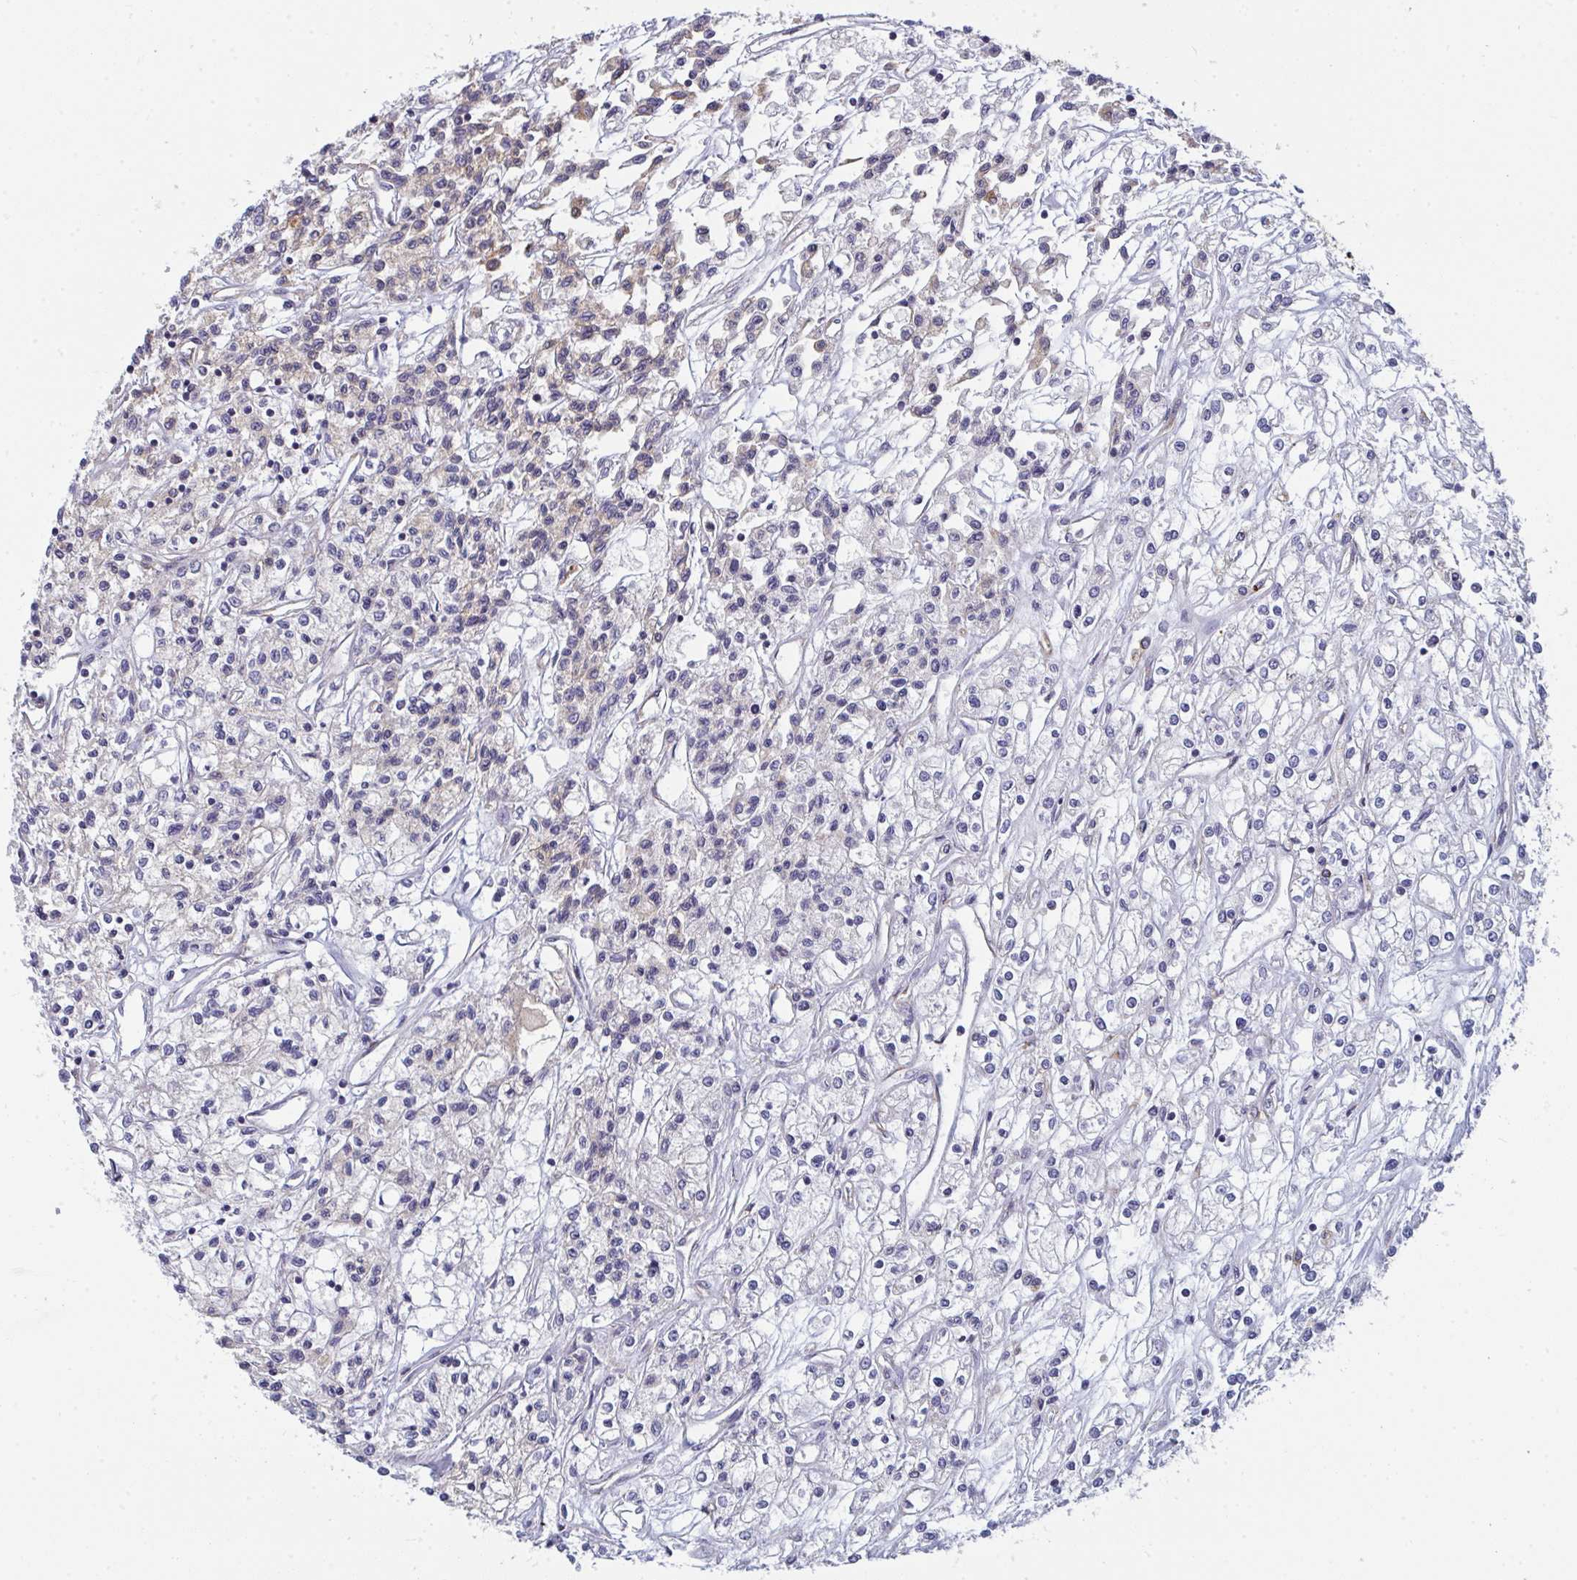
{"staining": {"intensity": "negative", "quantity": "none", "location": "none"}, "tissue": "renal cancer", "cell_type": "Tumor cells", "image_type": "cancer", "snomed": [{"axis": "morphology", "description": "Adenocarcinoma, NOS"}, {"axis": "topography", "description": "Kidney"}], "caption": "A high-resolution photomicrograph shows immunohistochemistry staining of adenocarcinoma (renal), which demonstrates no significant expression in tumor cells.", "gene": "DYNC1I2", "patient": {"sex": "female", "age": 59}}